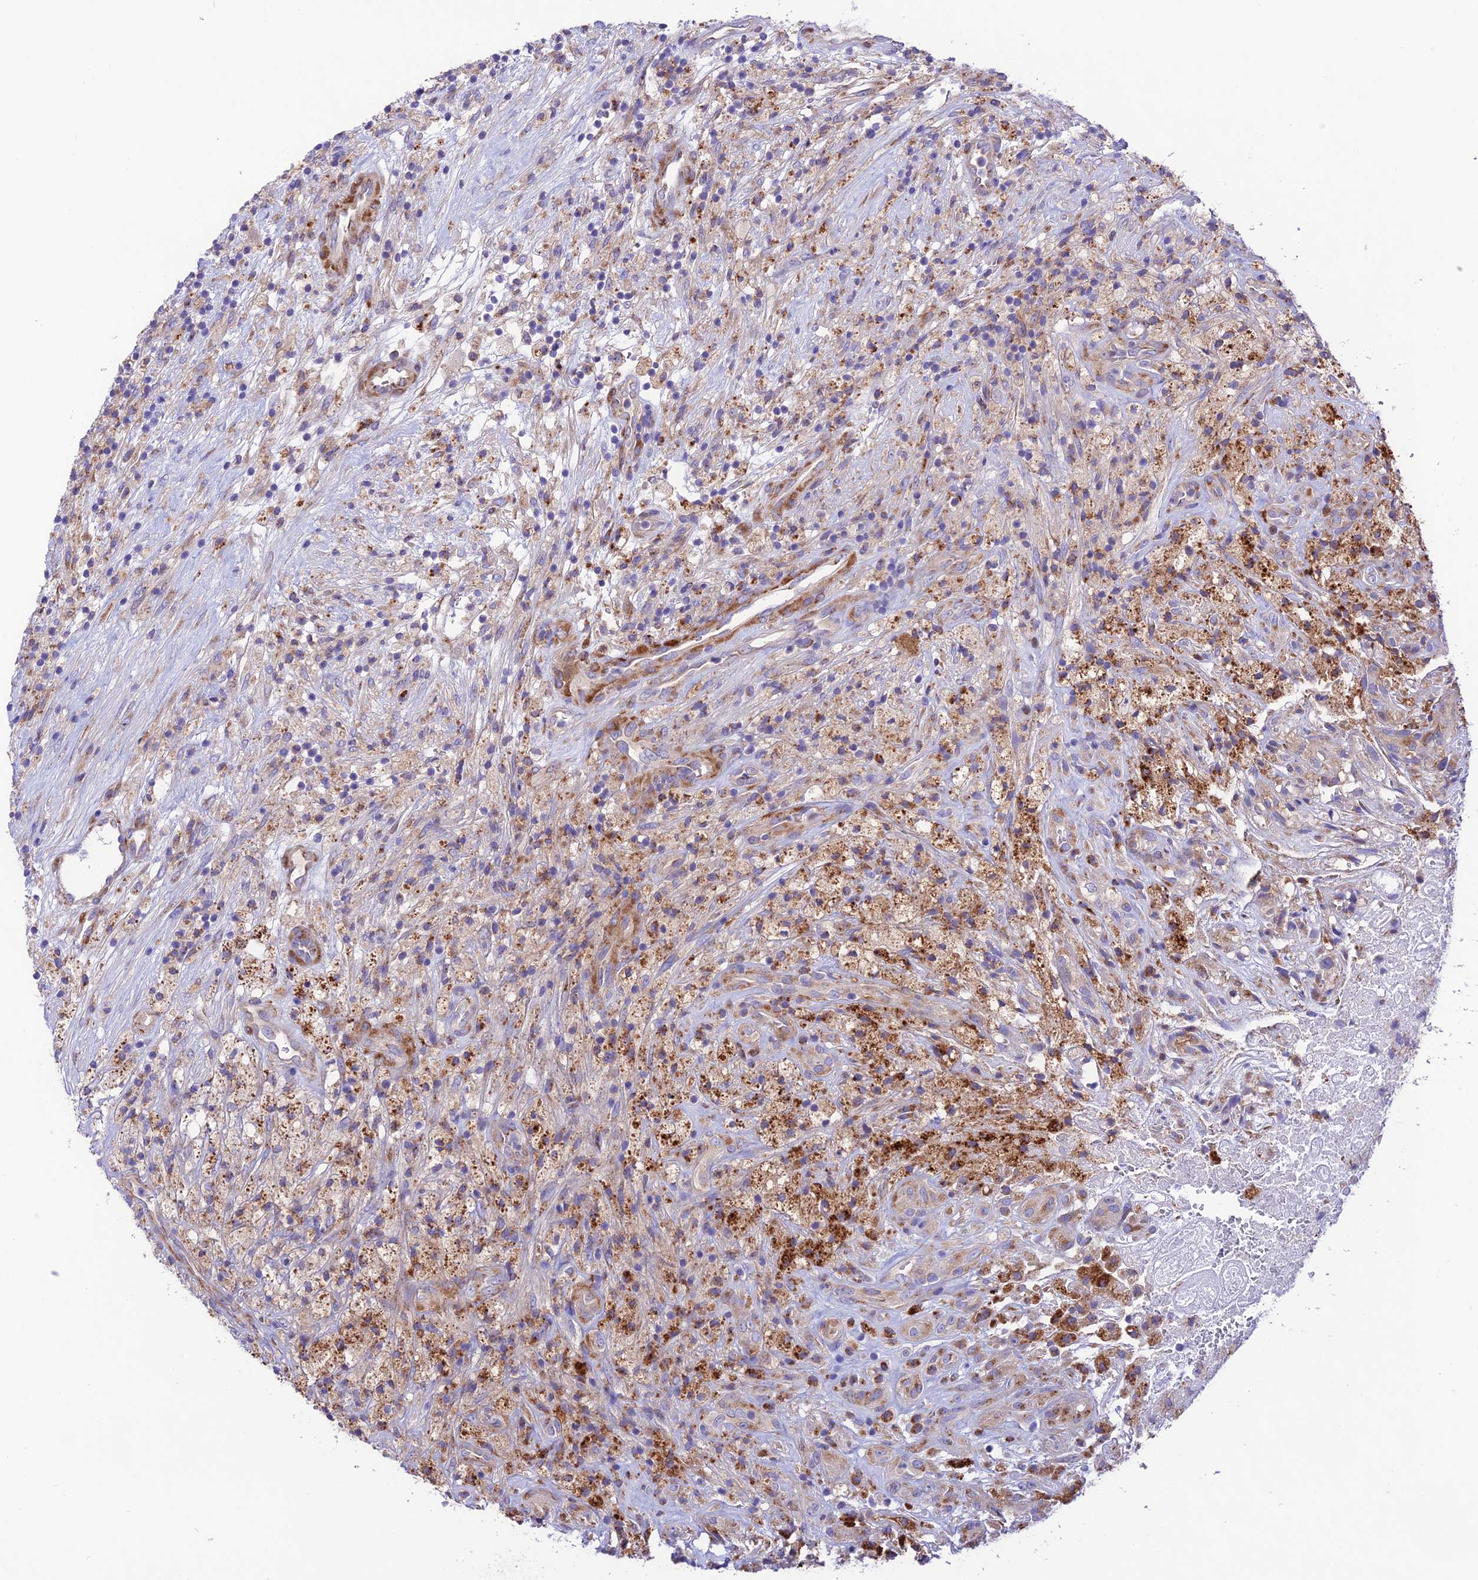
{"staining": {"intensity": "moderate", "quantity": "<25%", "location": "cytoplasmic/membranous"}, "tissue": "glioma", "cell_type": "Tumor cells", "image_type": "cancer", "snomed": [{"axis": "morphology", "description": "Glioma, malignant, High grade"}, {"axis": "topography", "description": "Brain"}], "caption": "Malignant glioma (high-grade) tissue demonstrates moderate cytoplasmic/membranous positivity in approximately <25% of tumor cells, visualized by immunohistochemistry.", "gene": "LACTB2", "patient": {"sex": "male", "age": 69}}